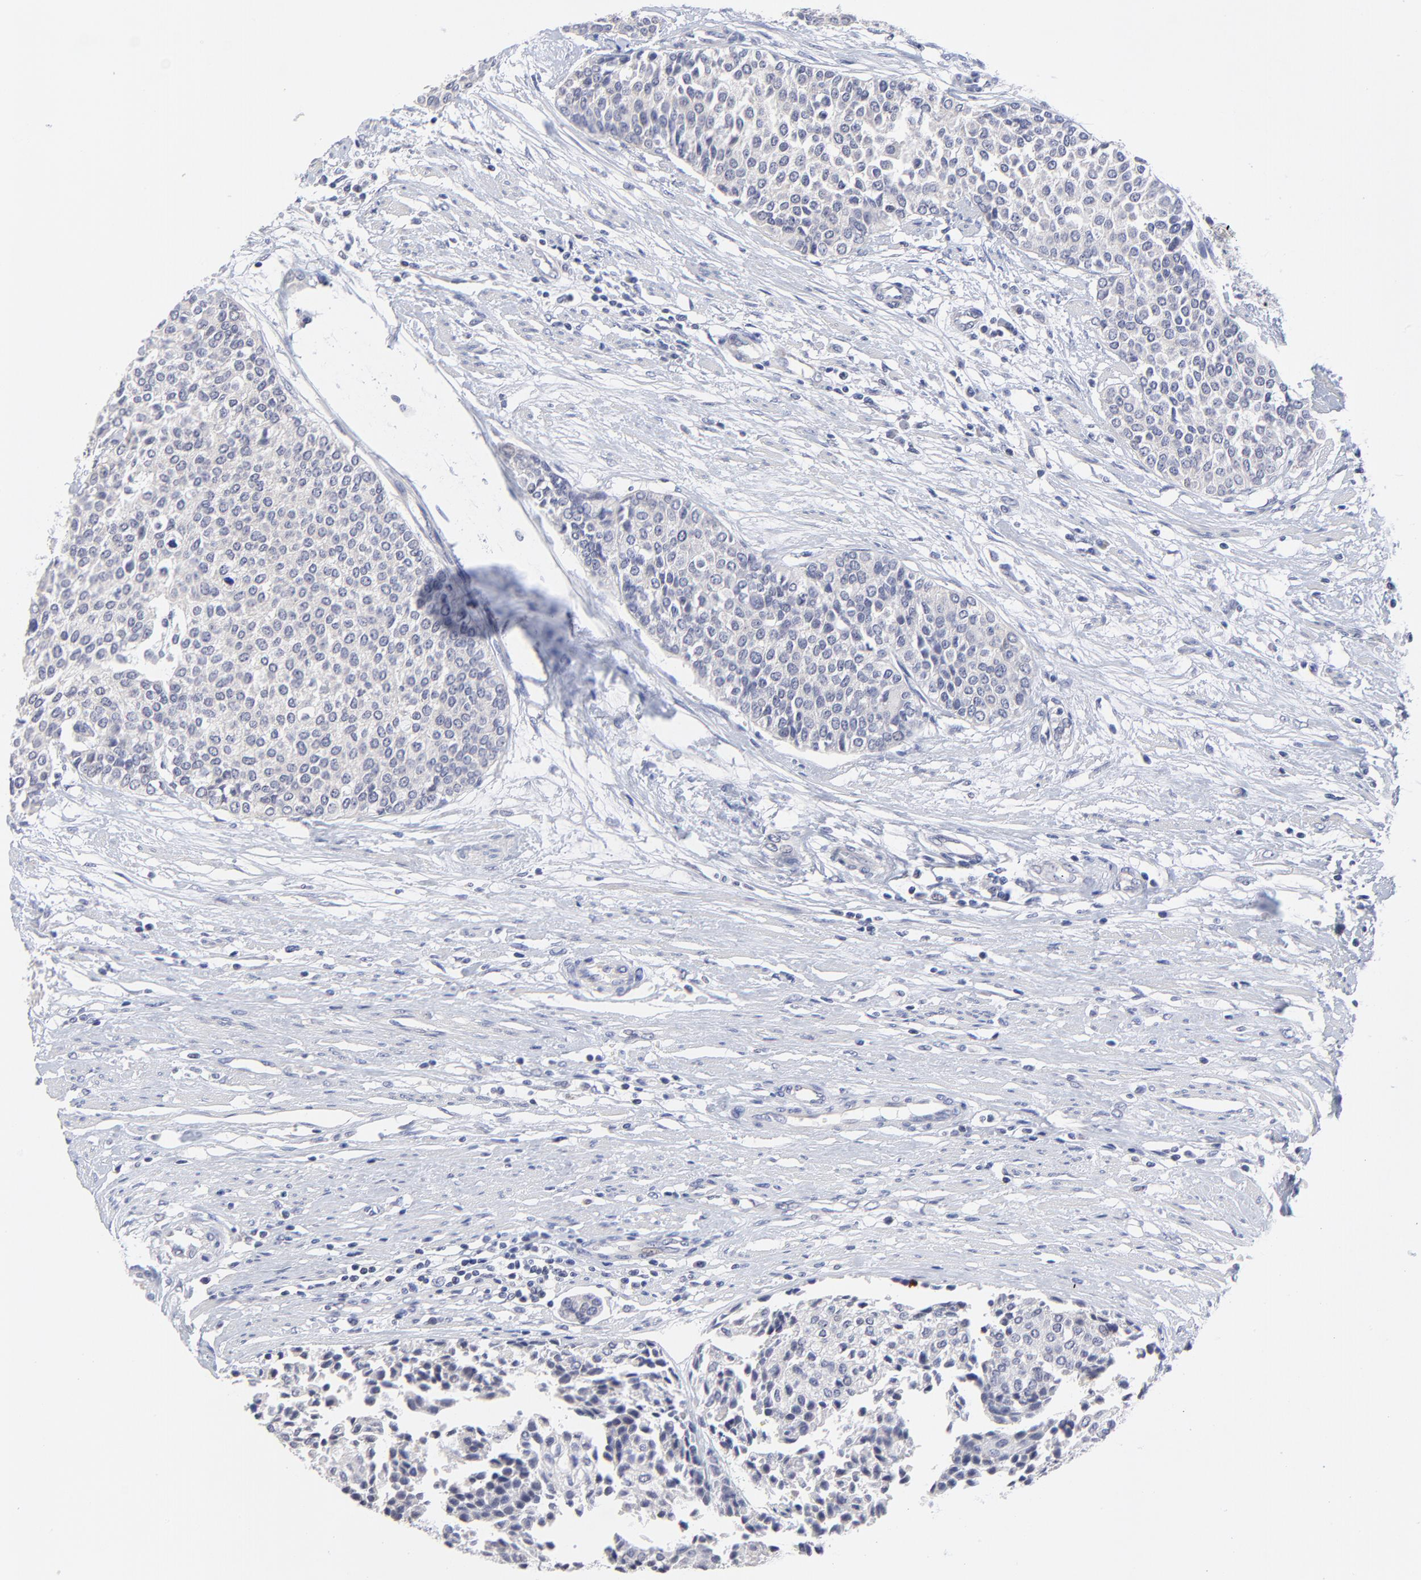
{"staining": {"intensity": "negative", "quantity": "none", "location": "none"}, "tissue": "urothelial cancer", "cell_type": "Tumor cells", "image_type": "cancer", "snomed": [{"axis": "morphology", "description": "Urothelial carcinoma, Low grade"}, {"axis": "topography", "description": "Urinary bladder"}], "caption": "Immunohistochemistry (IHC) image of neoplastic tissue: urothelial carcinoma (low-grade) stained with DAB displays no significant protein staining in tumor cells.", "gene": "FBXO8", "patient": {"sex": "female", "age": 73}}